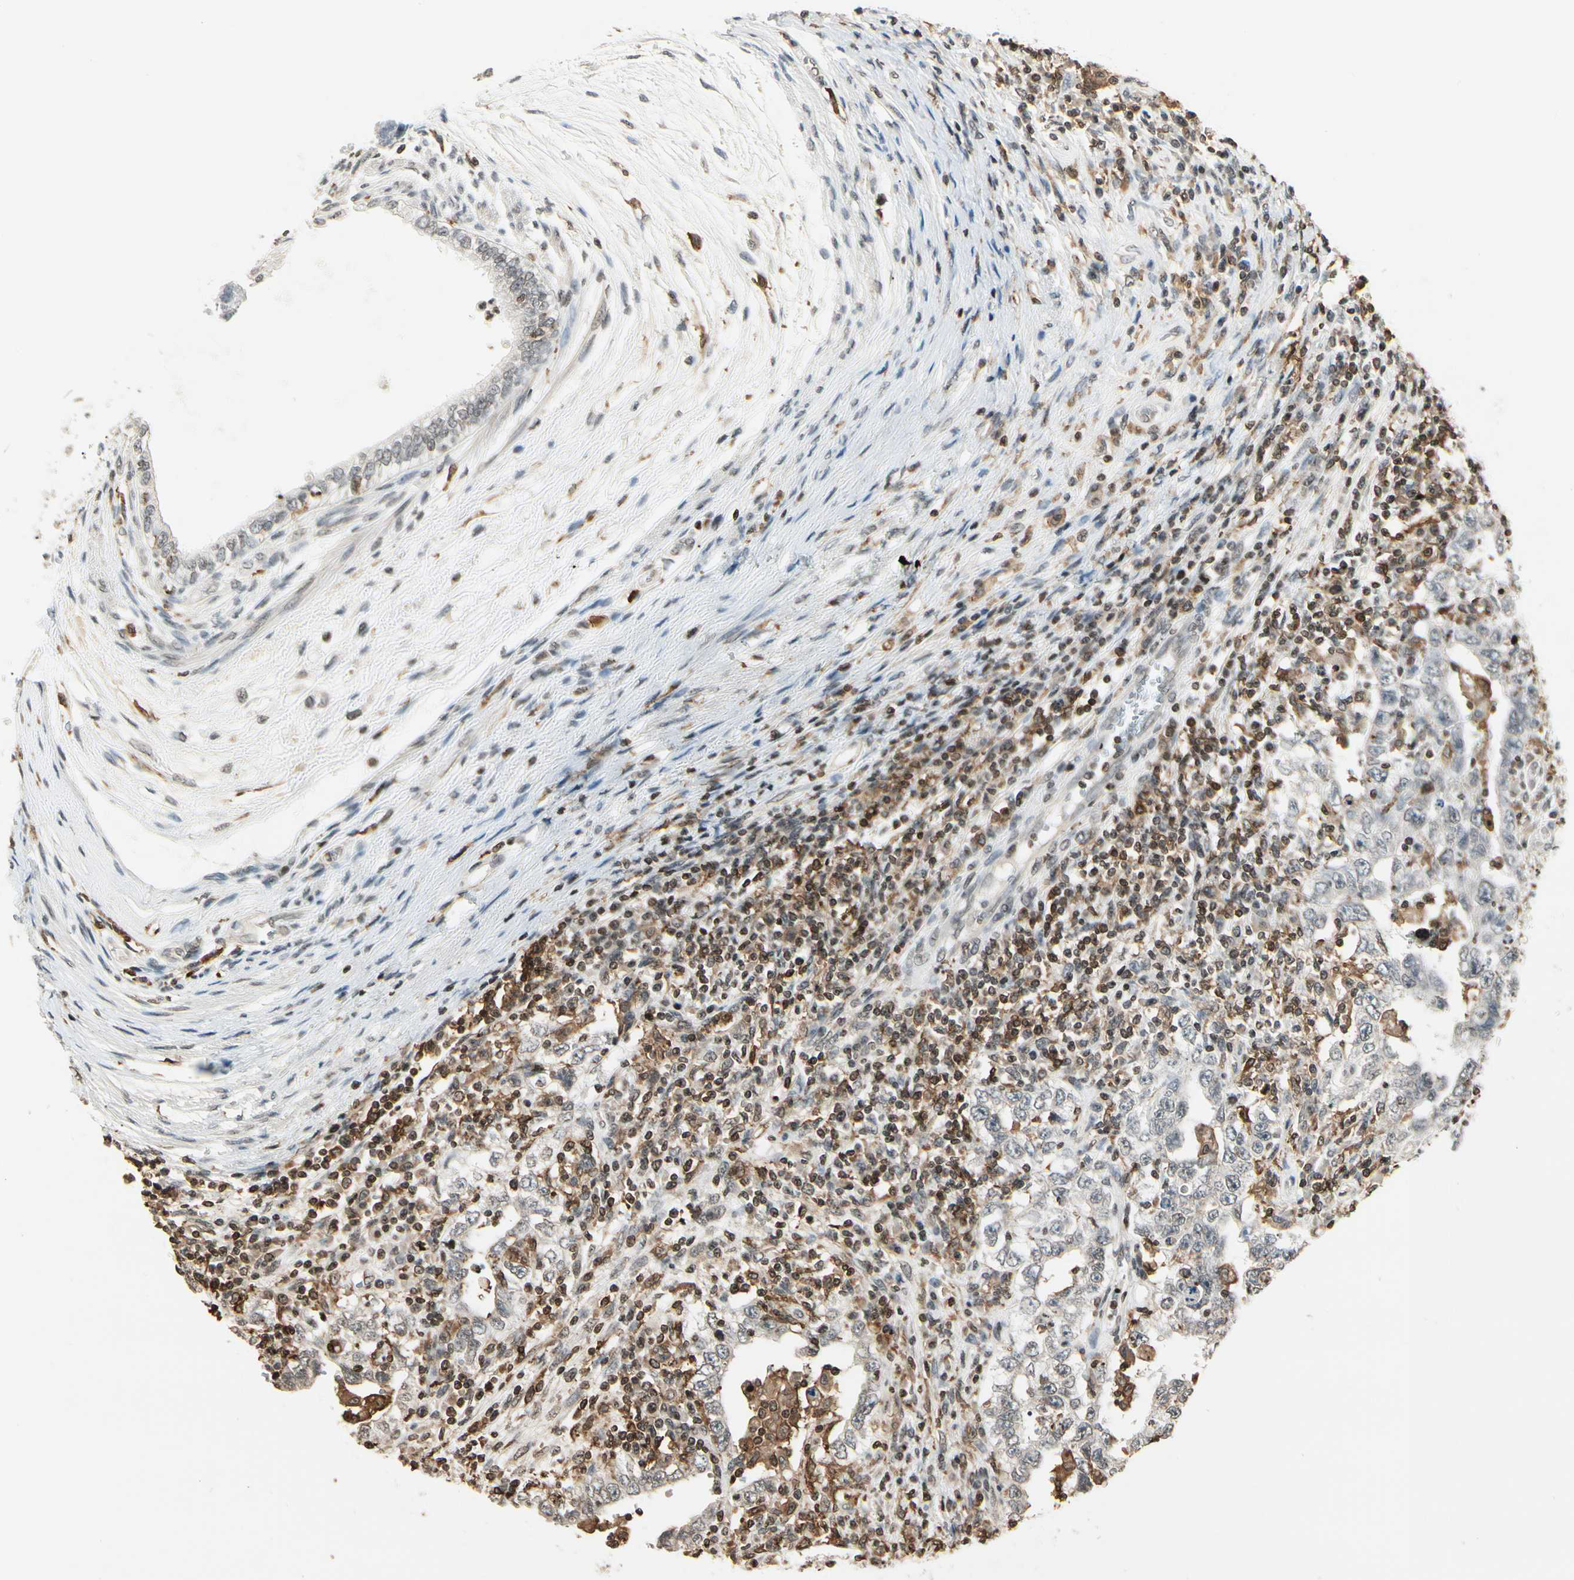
{"staining": {"intensity": "weak", "quantity": "<25%", "location": "nuclear"}, "tissue": "testis cancer", "cell_type": "Tumor cells", "image_type": "cancer", "snomed": [{"axis": "morphology", "description": "Carcinoma, Embryonal, NOS"}, {"axis": "topography", "description": "Testis"}], "caption": "A micrograph of testis embryonal carcinoma stained for a protein displays no brown staining in tumor cells.", "gene": "FER", "patient": {"sex": "male", "age": 26}}